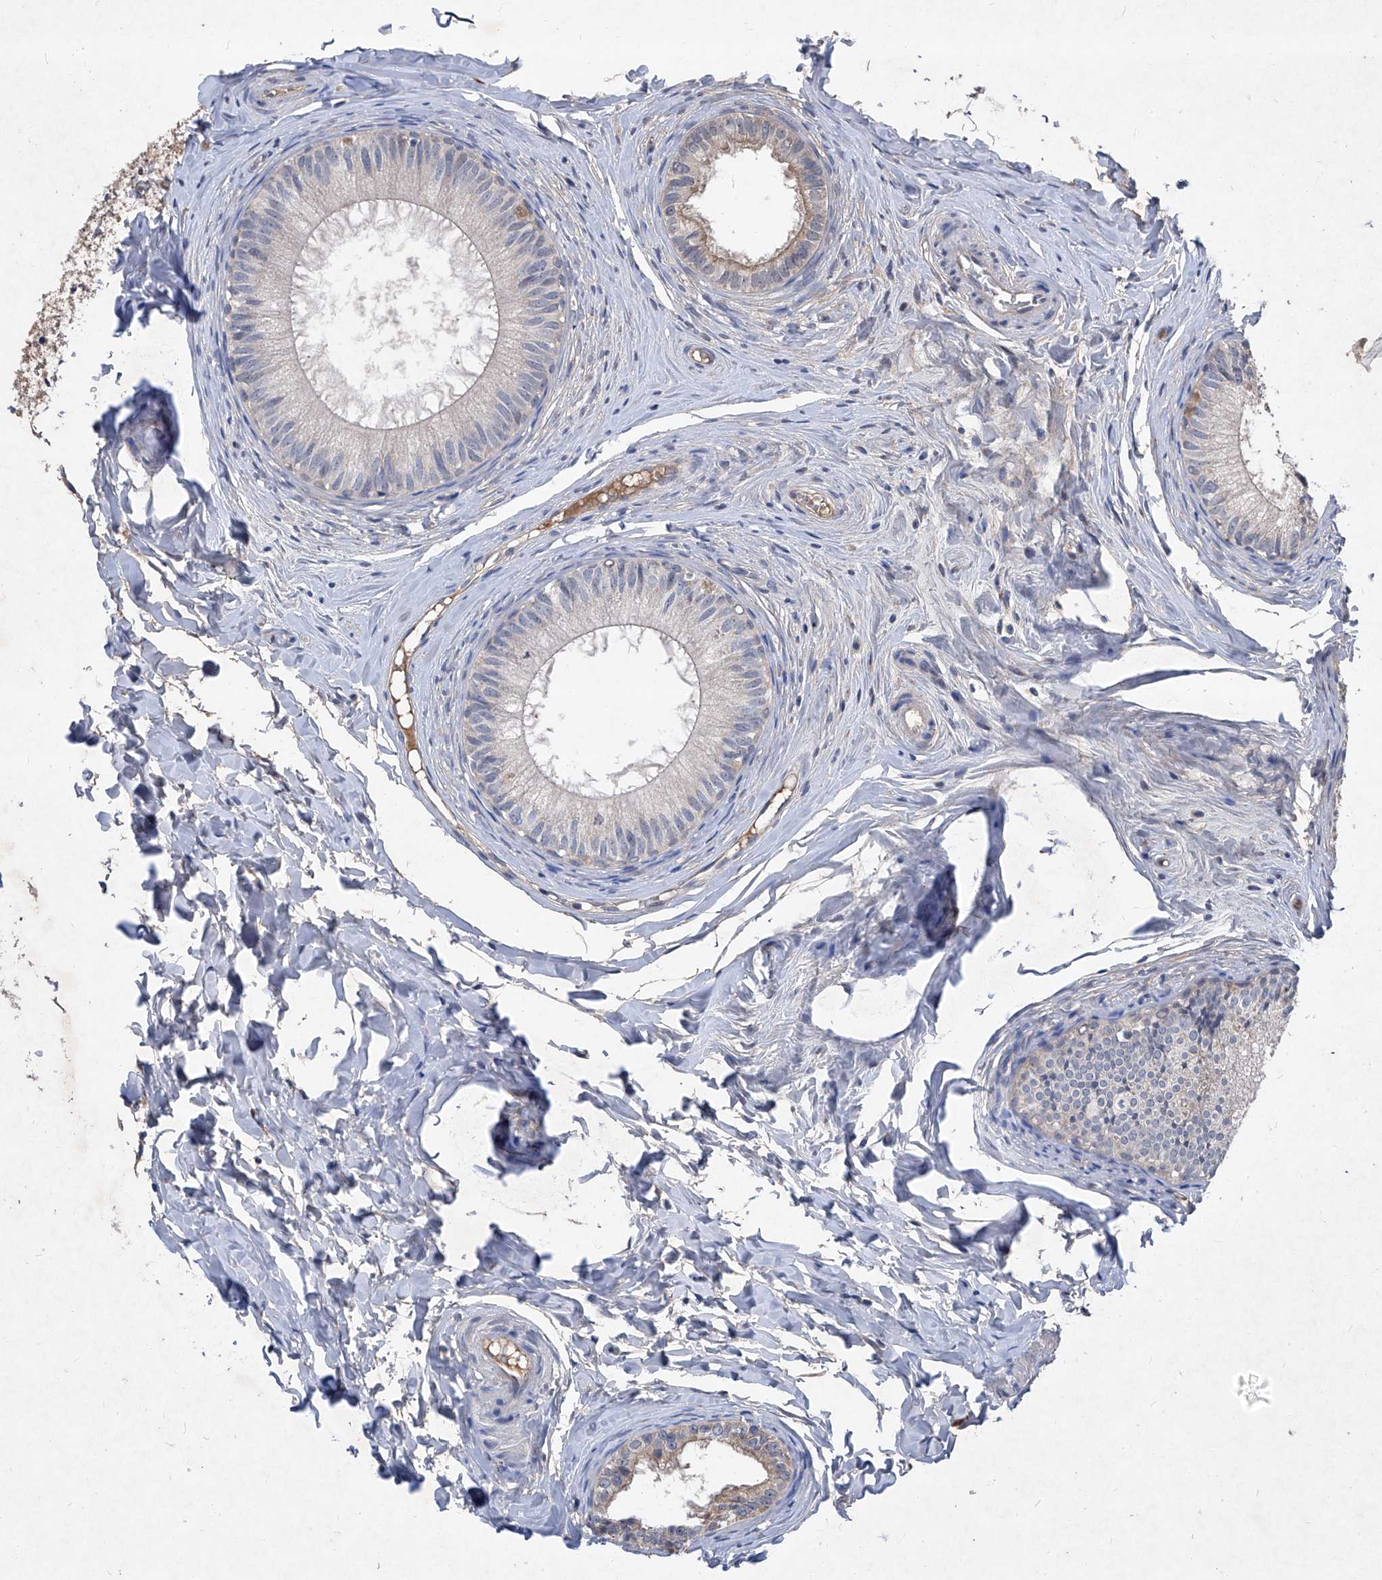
{"staining": {"intensity": "negative", "quantity": "none", "location": "none"}, "tissue": "epididymis", "cell_type": "Glandular cells", "image_type": "normal", "snomed": [{"axis": "morphology", "description": "Normal tissue, NOS"}, {"axis": "topography", "description": "Epididymis"}], "caption": "This is a image of IHC staining of benign epididymis, which shows no staining in glandular cells.", "gene": "SYNGR1", "patient": {"sex": "male", "age": 34}}